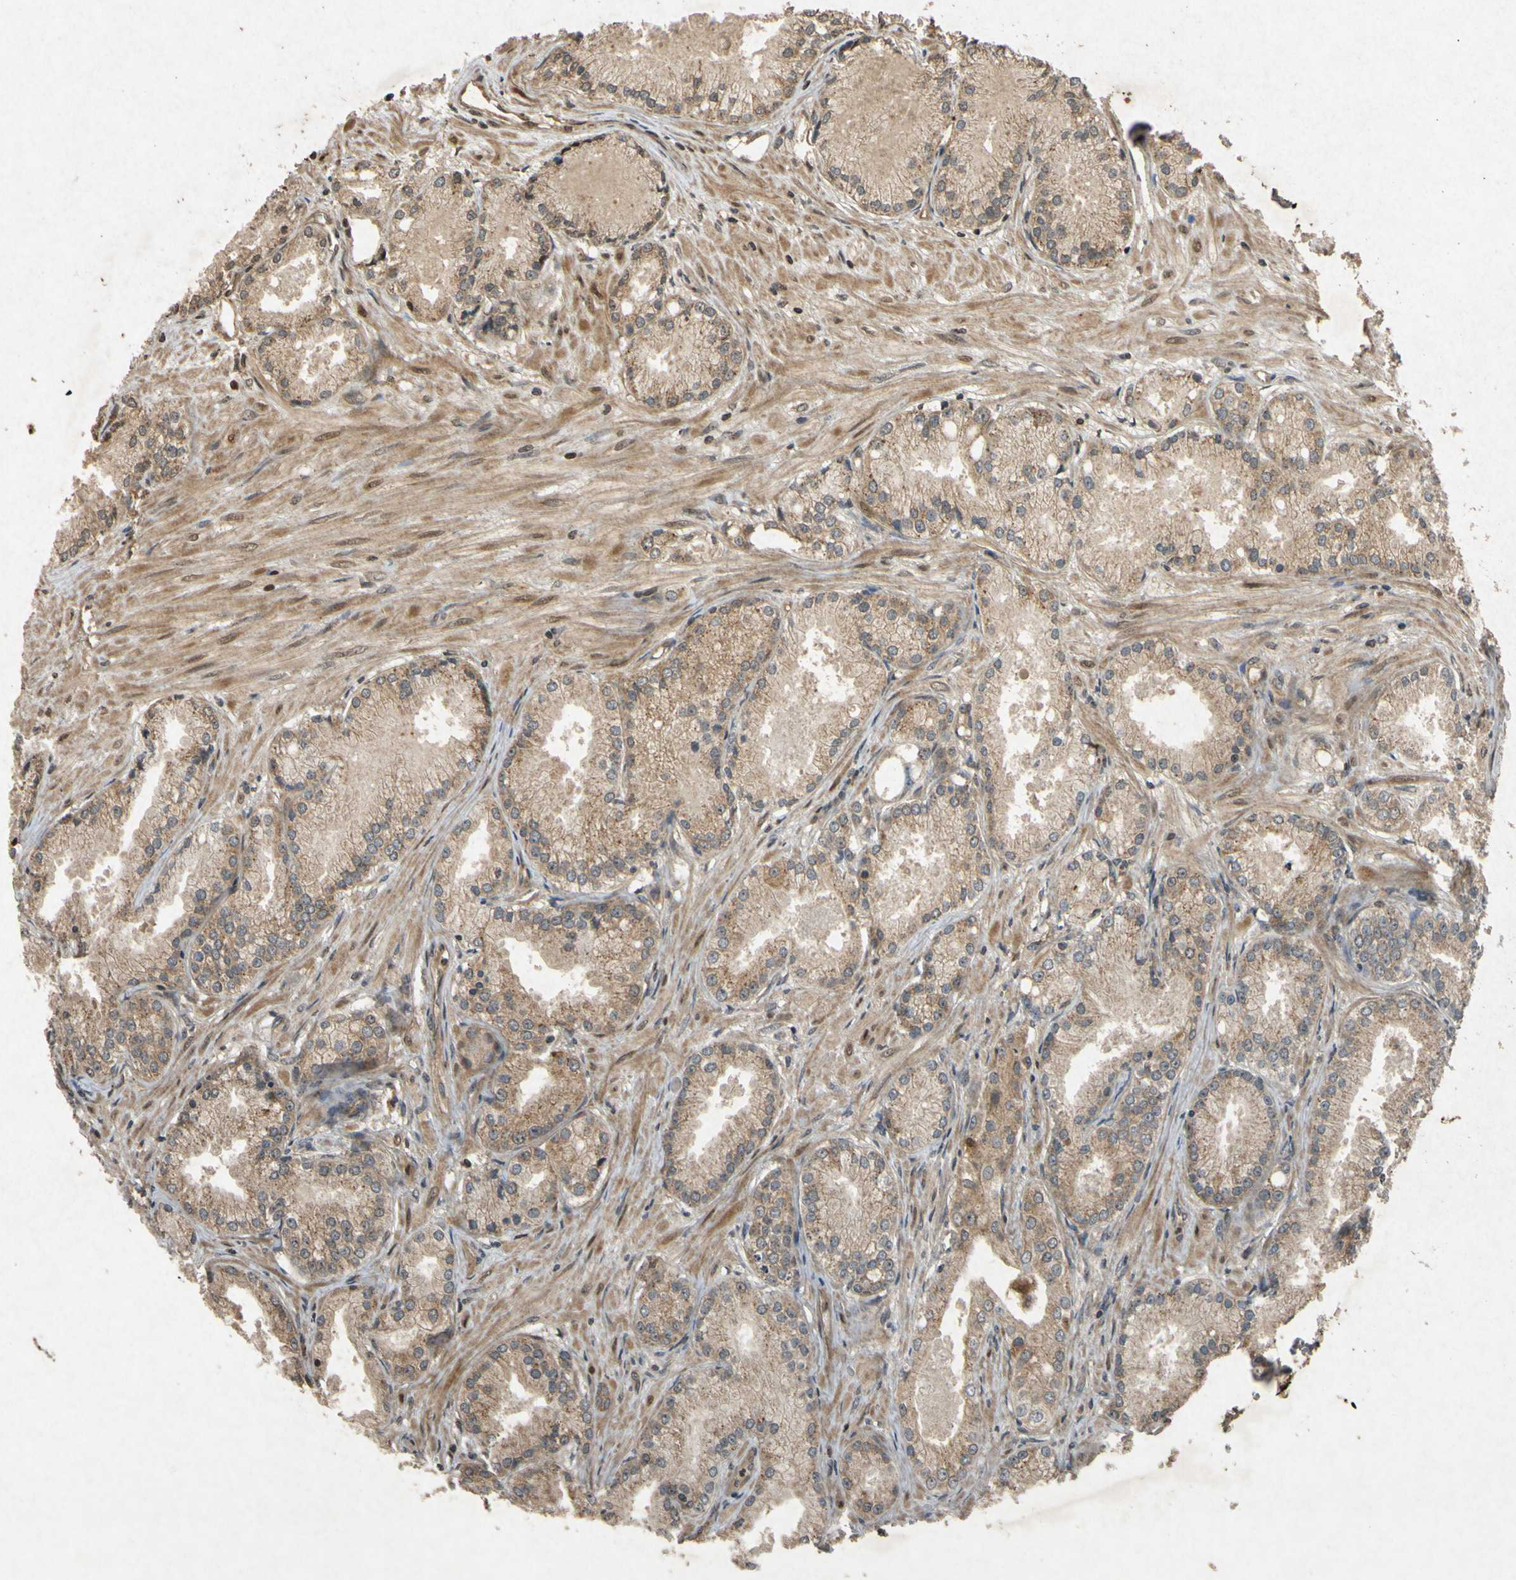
{"staining": {"intensity": "moderate", "quantity": ">75%", "location": "cytoplasmic/membranous"}, "tissue": "prostate cancer", "cell_type": "Tumor cells", "image_type": "cancer", "snomed": [{"axis": "morphology", "description": "Adenocarcinoma, Low grade"}, {"axis": "topography", "description": "Prostate"}], "caption": "Approximately >75% of tumor cells in adenocarcinoma (low-grade) (prostate) demonstrate moderate cytoplasmic/membranous protein staining as visualized by brown immunohistochemical staining.", "gene": "ATP6V1H", "patient": {"sex": "male", "age": 72}}